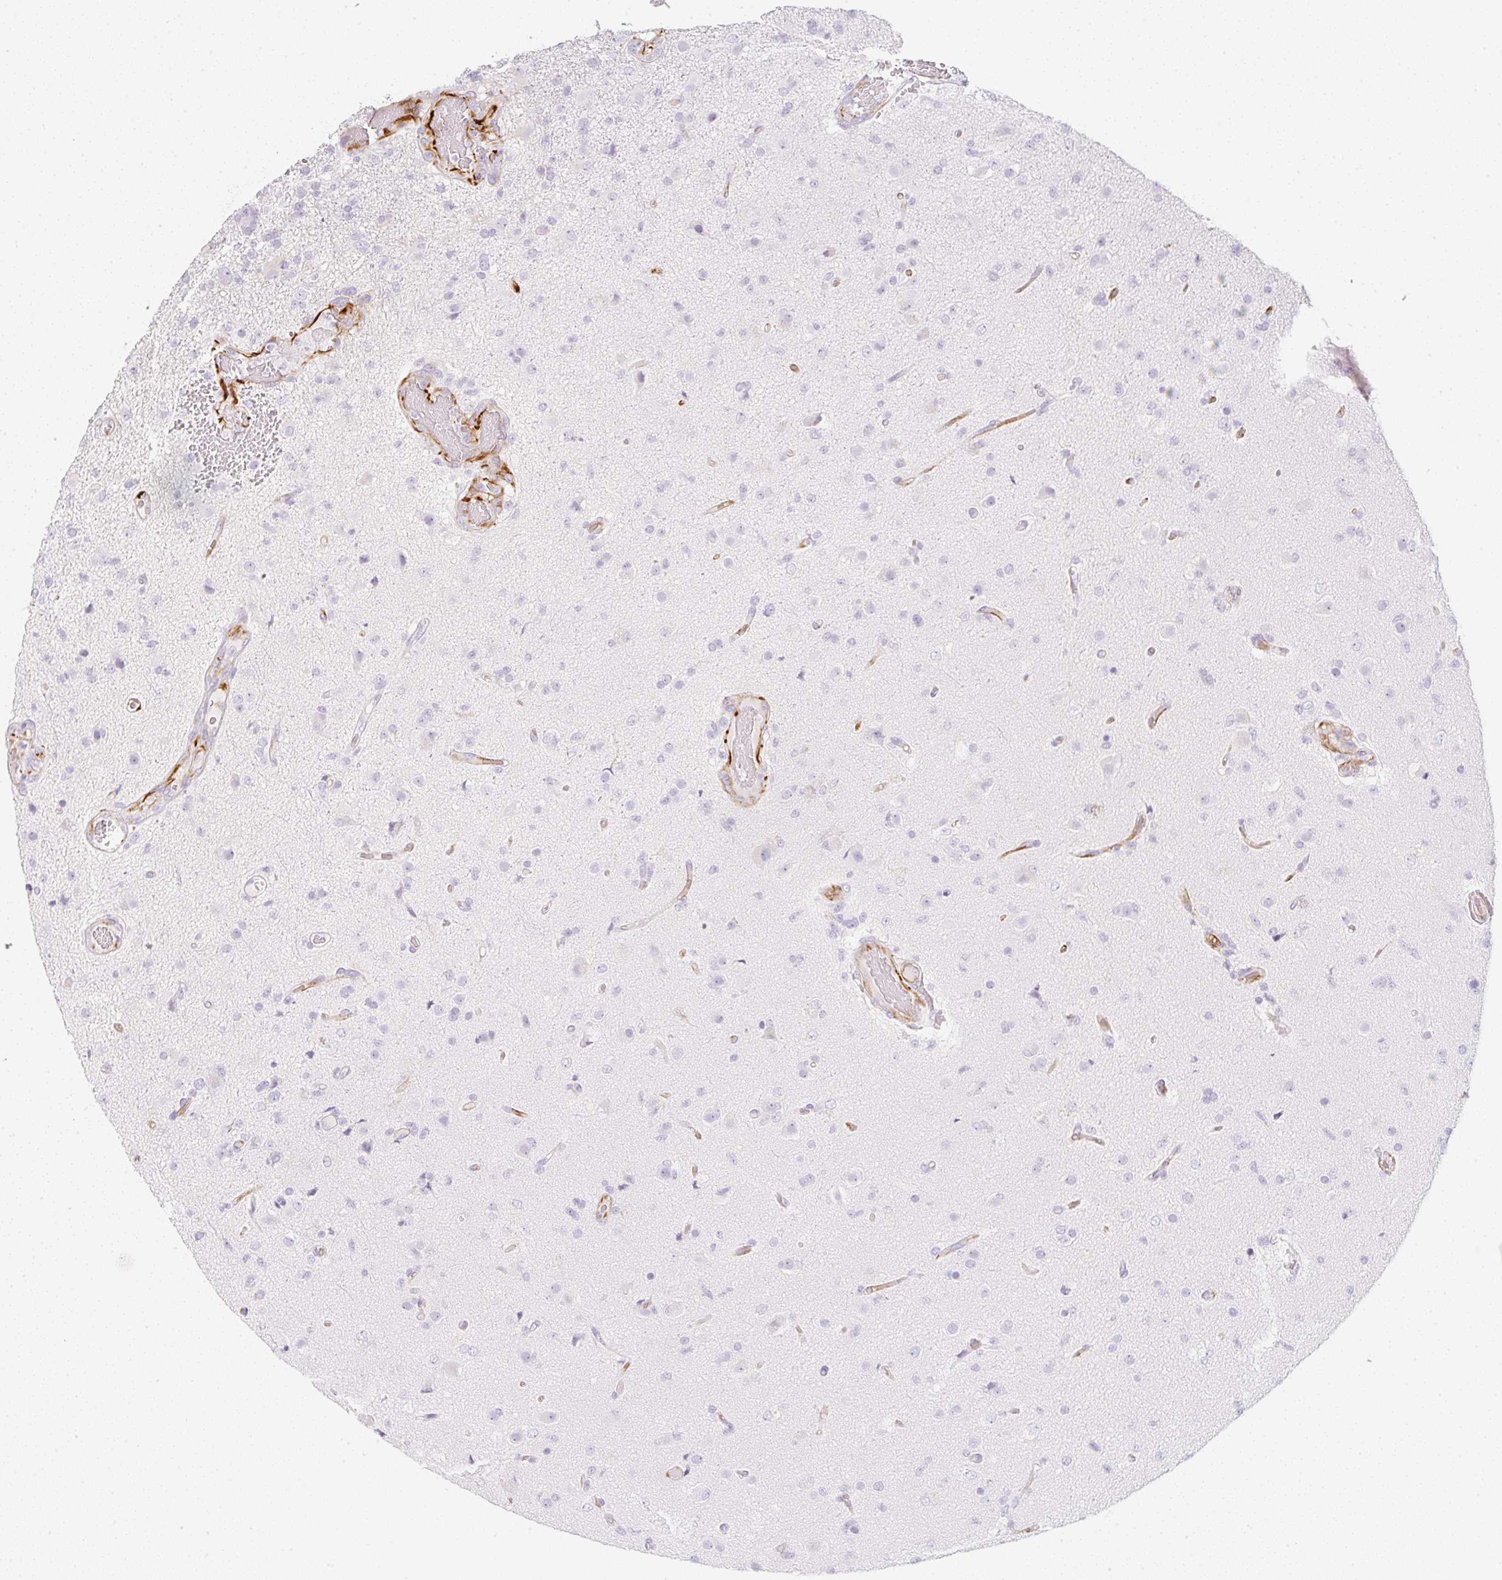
{"staining": {"intensity": "negative", "quantity": "none", "location": "none"}, "tissue": "glioma", "cell_type": "Tumor cells", "image_type": "cancer", "snomed": [{"axis": "morphology", "description": "Glioma, malignant, High grade"}, {"axis": "topography", "description": "Brain"}], "caption": "Tumor cells are negative for protein expression in human malignant glioma (high-grade).", "gene": "ZNF689", "patient": {"sex": "female", "age": 74}}